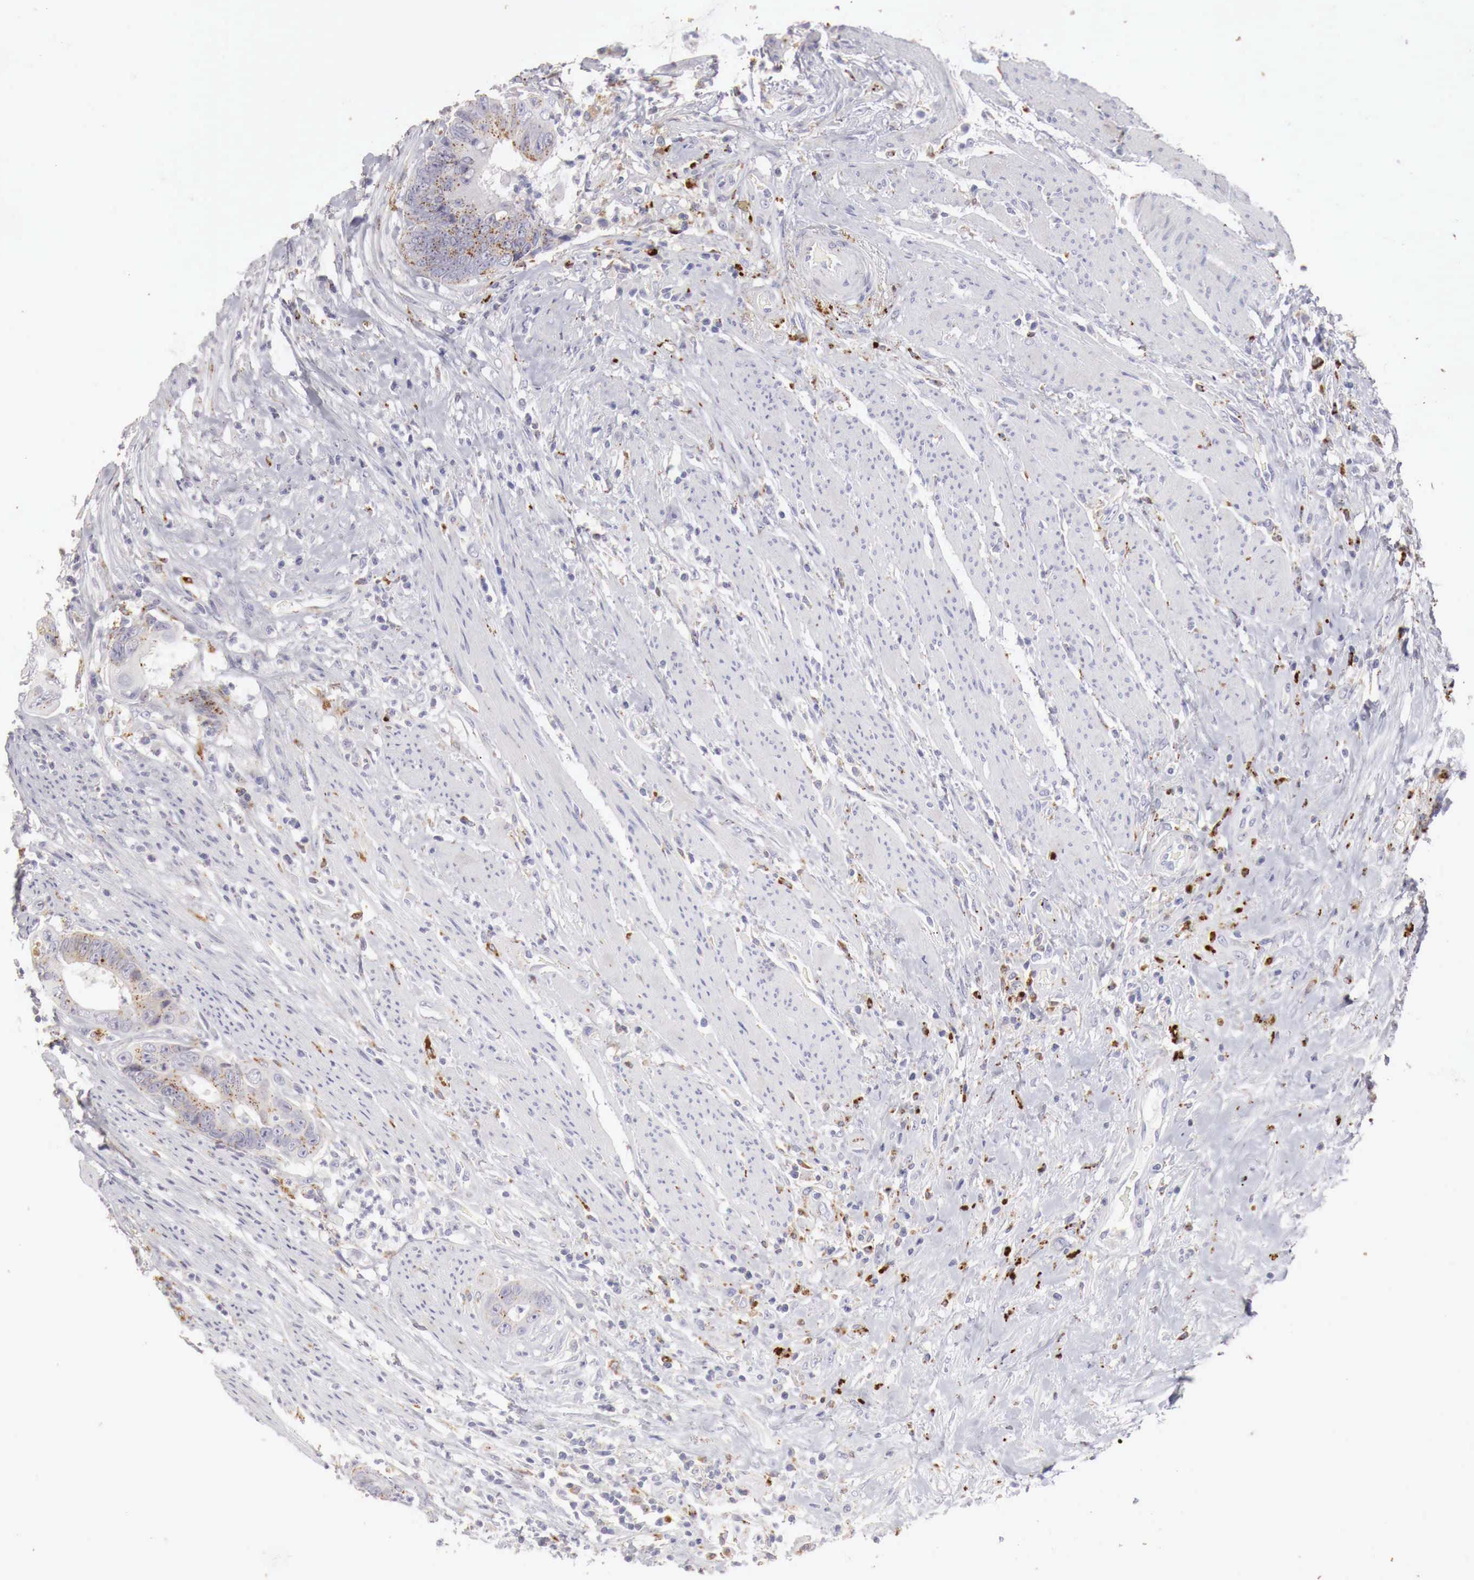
{"staining": {"intensity": "moderate", "quantity": "25%-75%", "location": "cytoplasmic/membranous"}, "tissue": "colorectal cancer", "cell_type": "Tumor cells", "image_type": "cancer", "snomed": [{"axis": "morphology", "description": "Adenocarcinoma, NOS"}, {"axis": "topography", "description": "Rectum"}], "caption": "Tumor cells display moderate cytoplasmic/membranous positivity in approximately 25%-75% of cells in colorectal adenocarcinoma.", "gene": "GLA", "patient": {"sex": "female", "age": 65}}